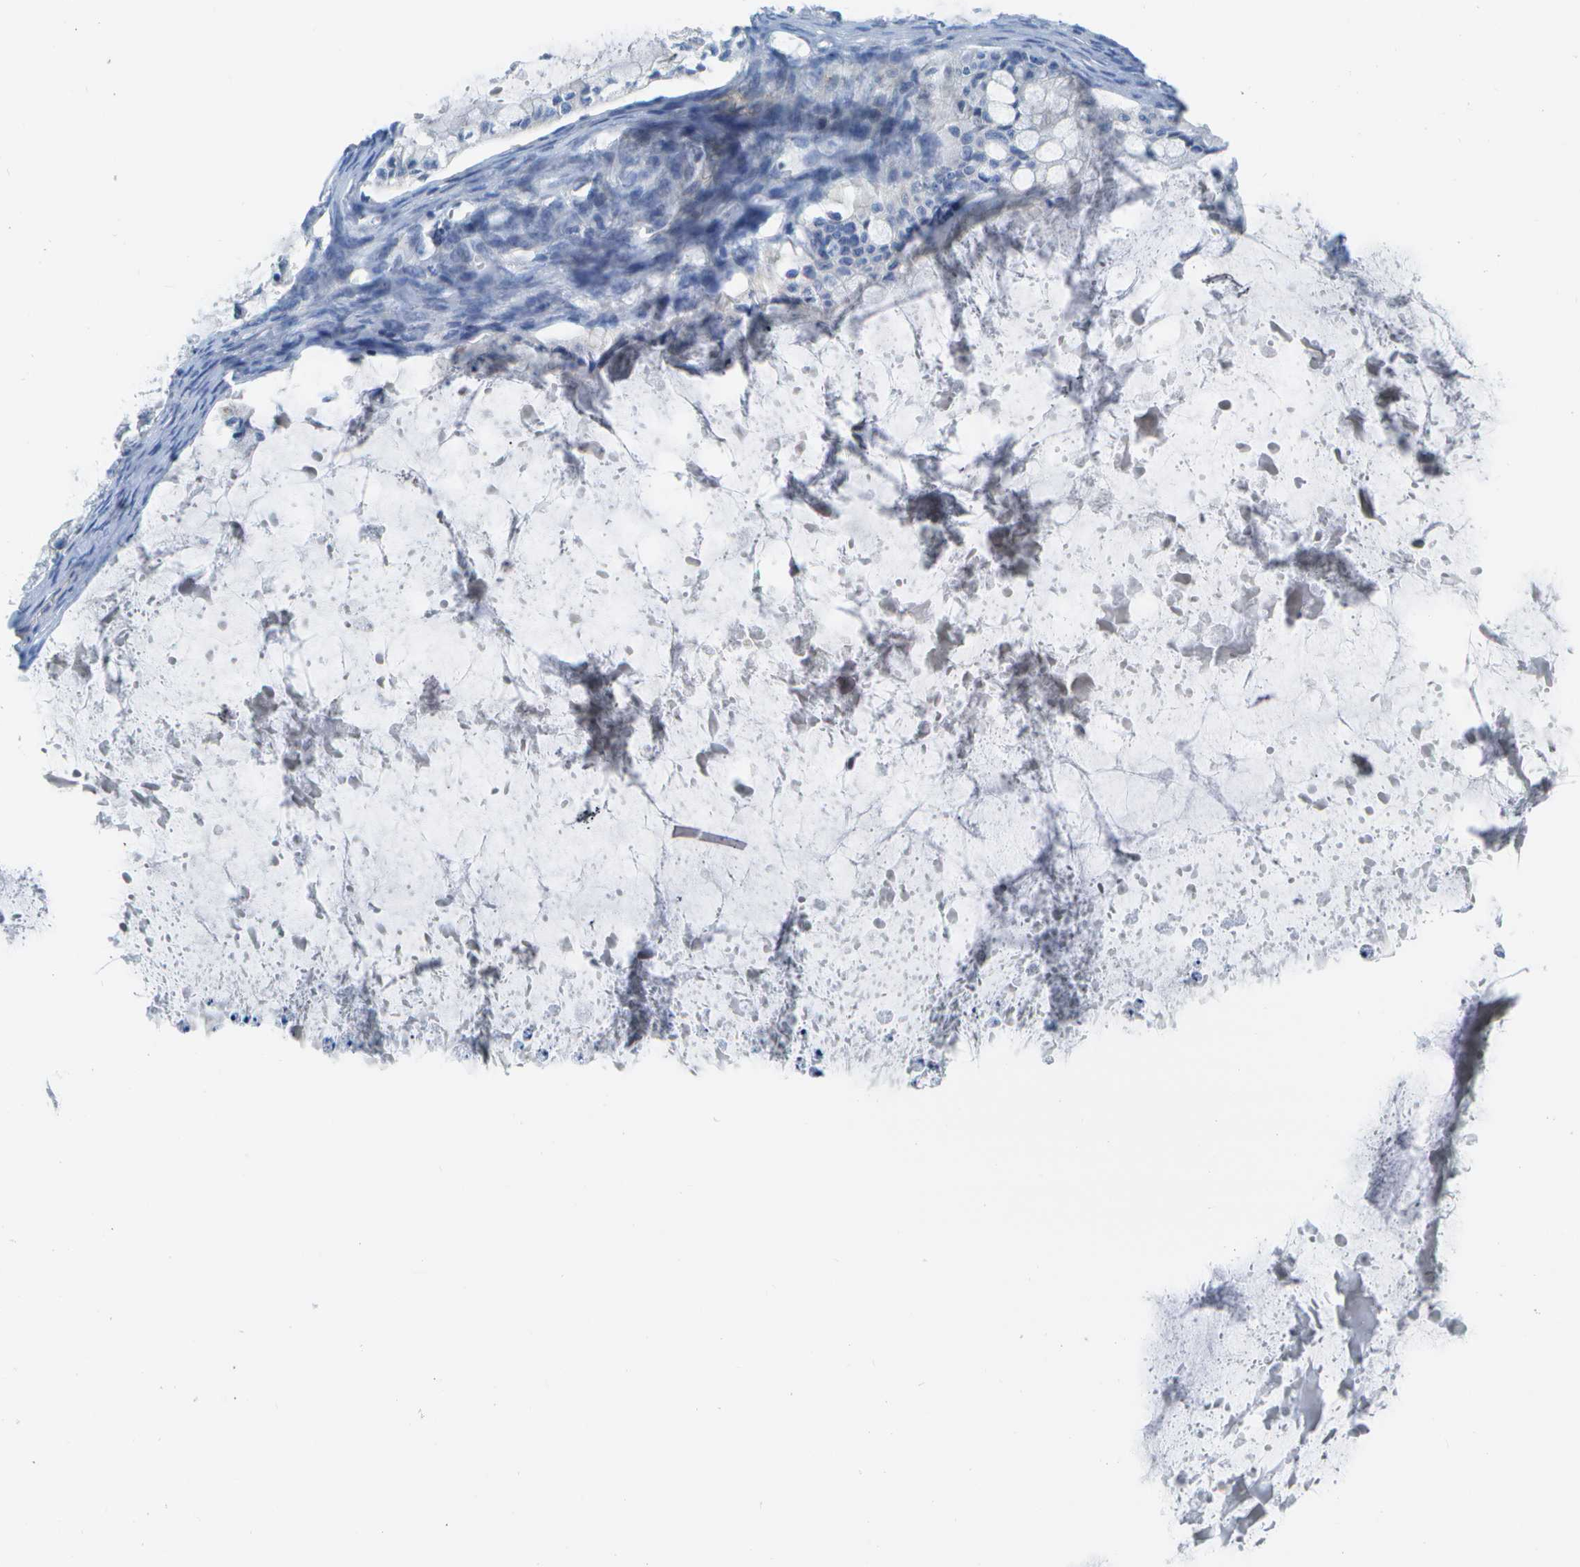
{"staining": {"intensity": "negative", "quantity": "none", "location": "none"}, "tissue": "ovarian cancer", "cell_type": "Tumor cells", "image_type": "cancer", "snomed": [{"axis": "morphology", "description": "Cystadenocarcinoma, mucinous, NOS"}, {"axis": "topography", "description": "Ovary"}], "caption": "Human ovarian mucinous cystadenocarcinoma stained for a protein using immunohistochemistry reveals no expression in tumor cells.", "gene": "DCT", "patient": {"sex": "female", "age": 57}}